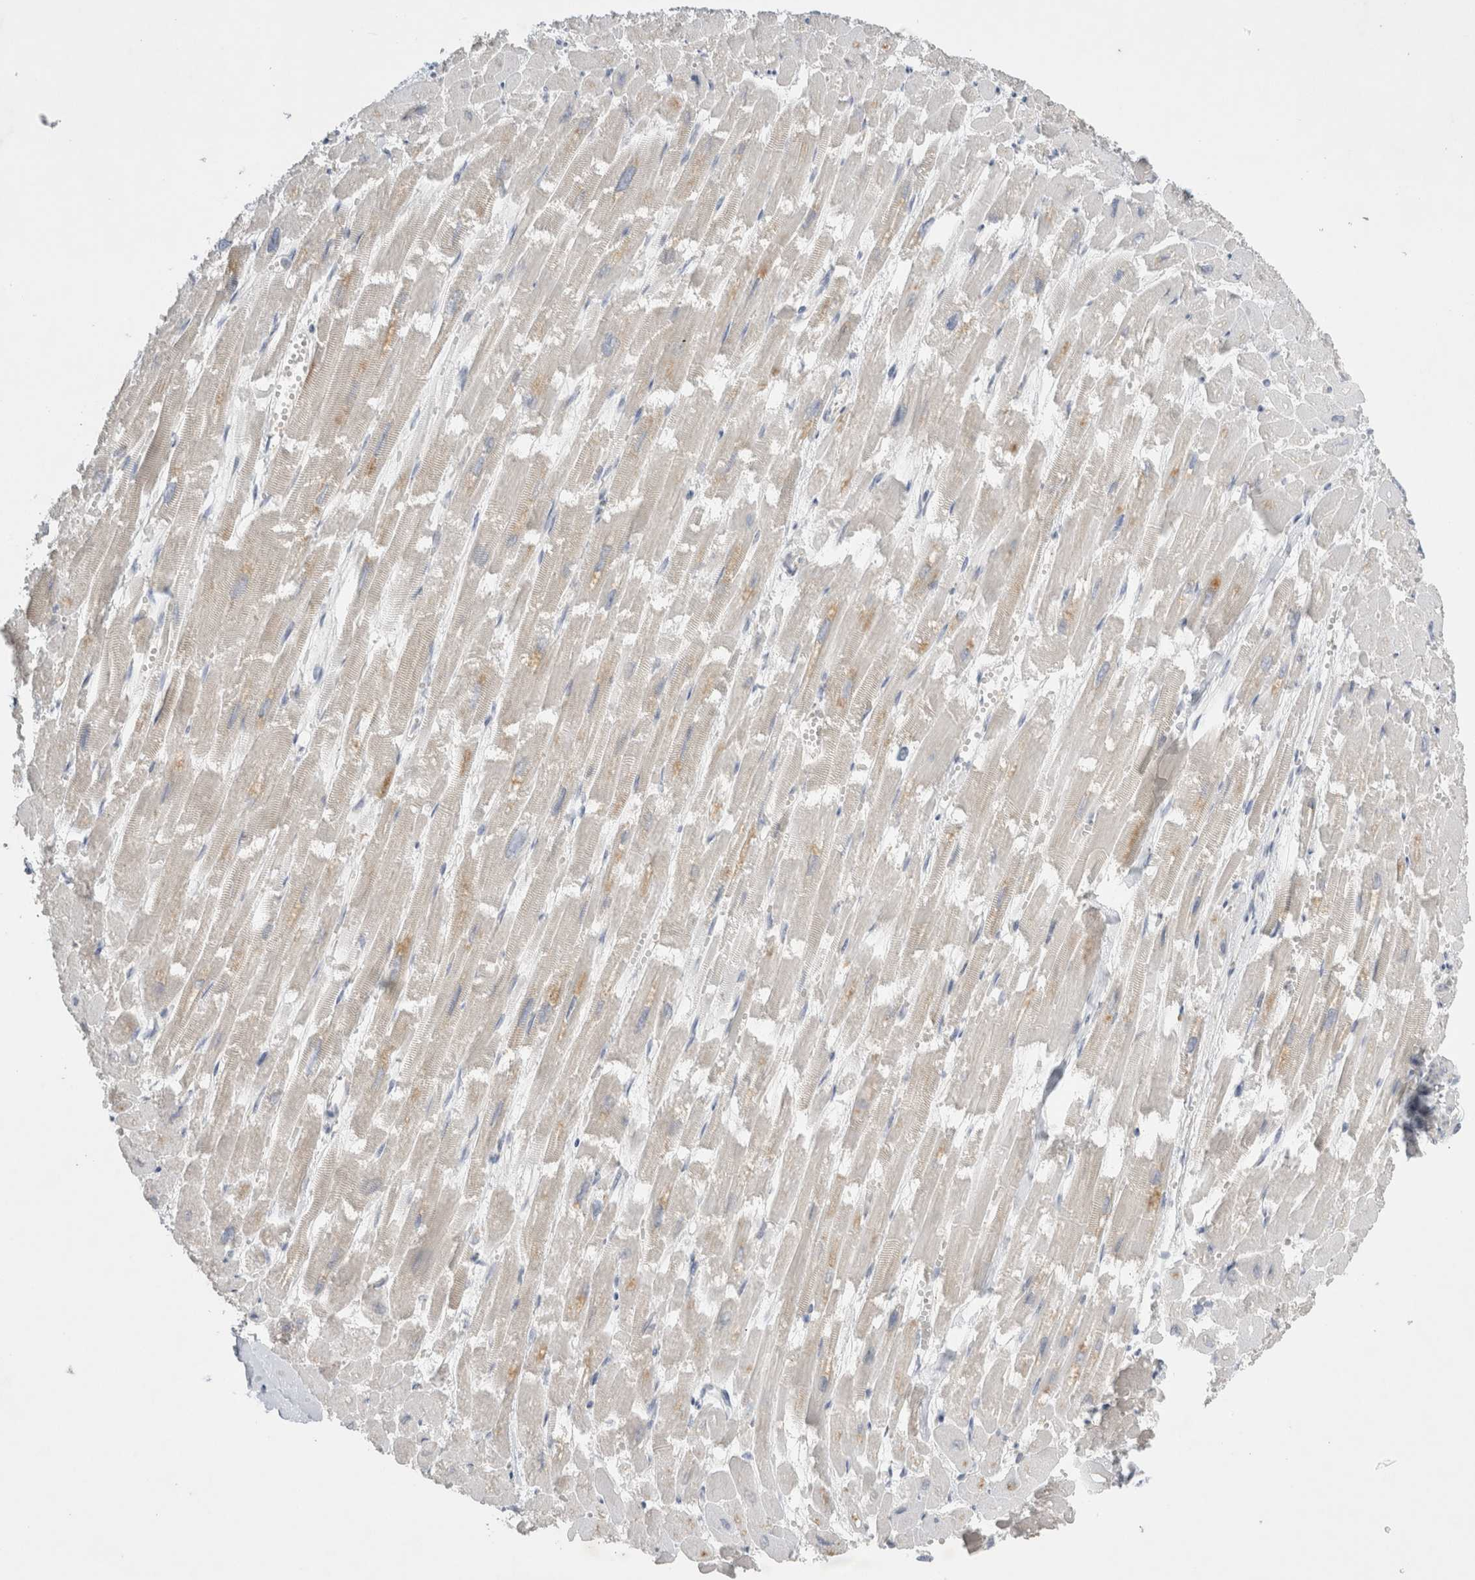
{"staining": {"intensity": "weak", "quantity": "25%-75%", "location": "cytoplasmic/membranous"}, "tissue": "heart muscle", "cell_type": "Cardiomyocytes", "image_type": "normal", "snomed": [{"axis": "morphology", "description": "Normal tissue, NOS"}, {"axis": "topography", "description": "Heart"}], "caption": "Approximately 25%-75% of cardiomyocytes in normal heart muscle exhibit weak cytoplasmic/membranous protein expression as visualized by brown immunohistochemical staining.", "gene": "ZNF23", "patient": {"sex": "male", "age": 54}}